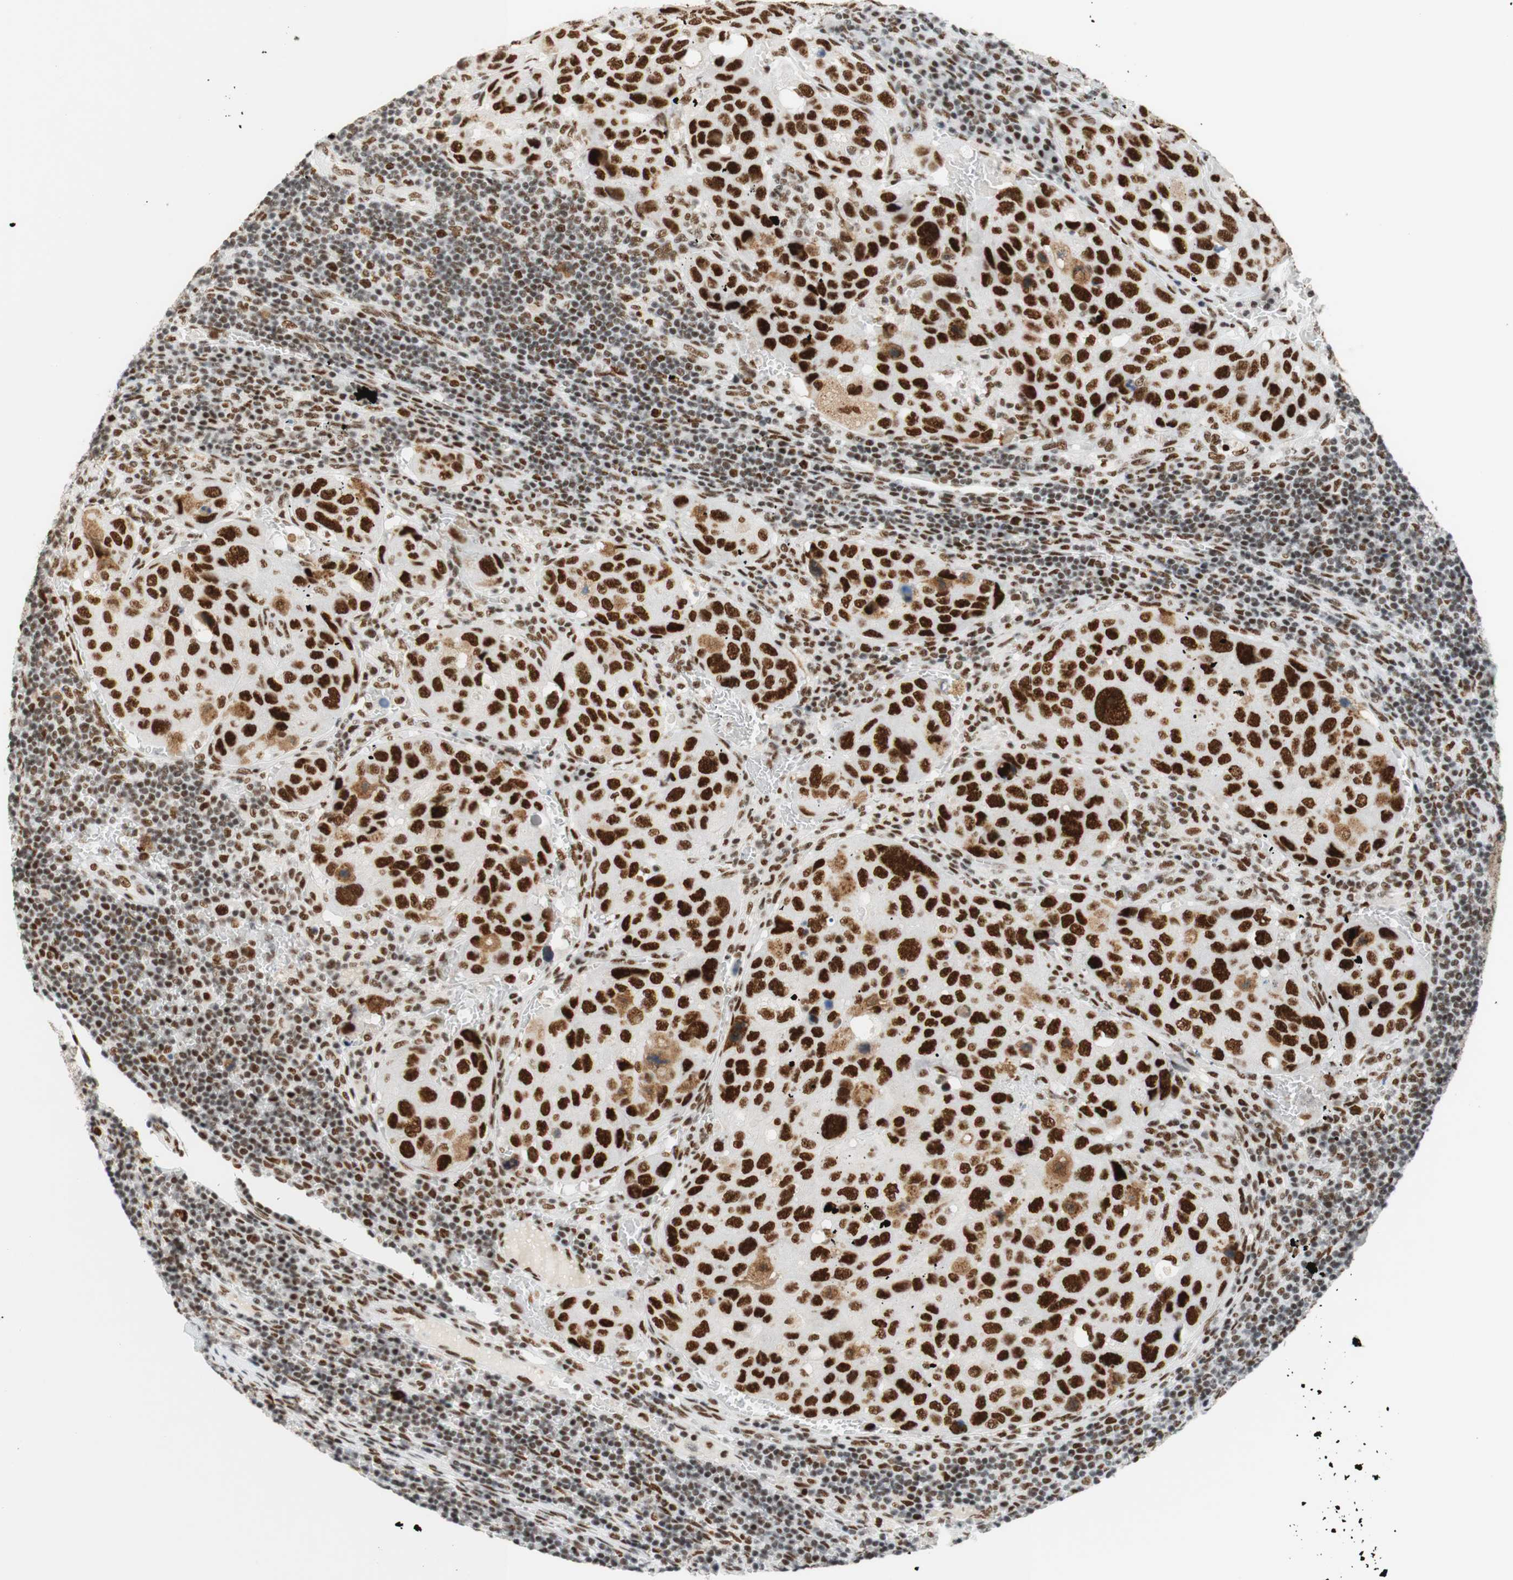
{"staining": {"intensity": "moderate", "quantity": ">75%", "location": "nuclear"}, "tissue": "urothelial cancer", "cell_type": "Tumor cells", "image_type": "cancer", "snomed": [{"axis": "morphology", "description": "Urothelial carcinoma, High grade"}, {"axis": "topography", "description": "Lymph node"}, {"axis": "topography", "description": "Urinary bladder"}], "caption": "A high-resolution histopathology image shows IHC staining of high-grade urothelial carcinoma, which displays moderate nuclear staining in about >75% of tumor cells.", "gene": "RNF20", "patient": {"sex": "male", "age": 51}}